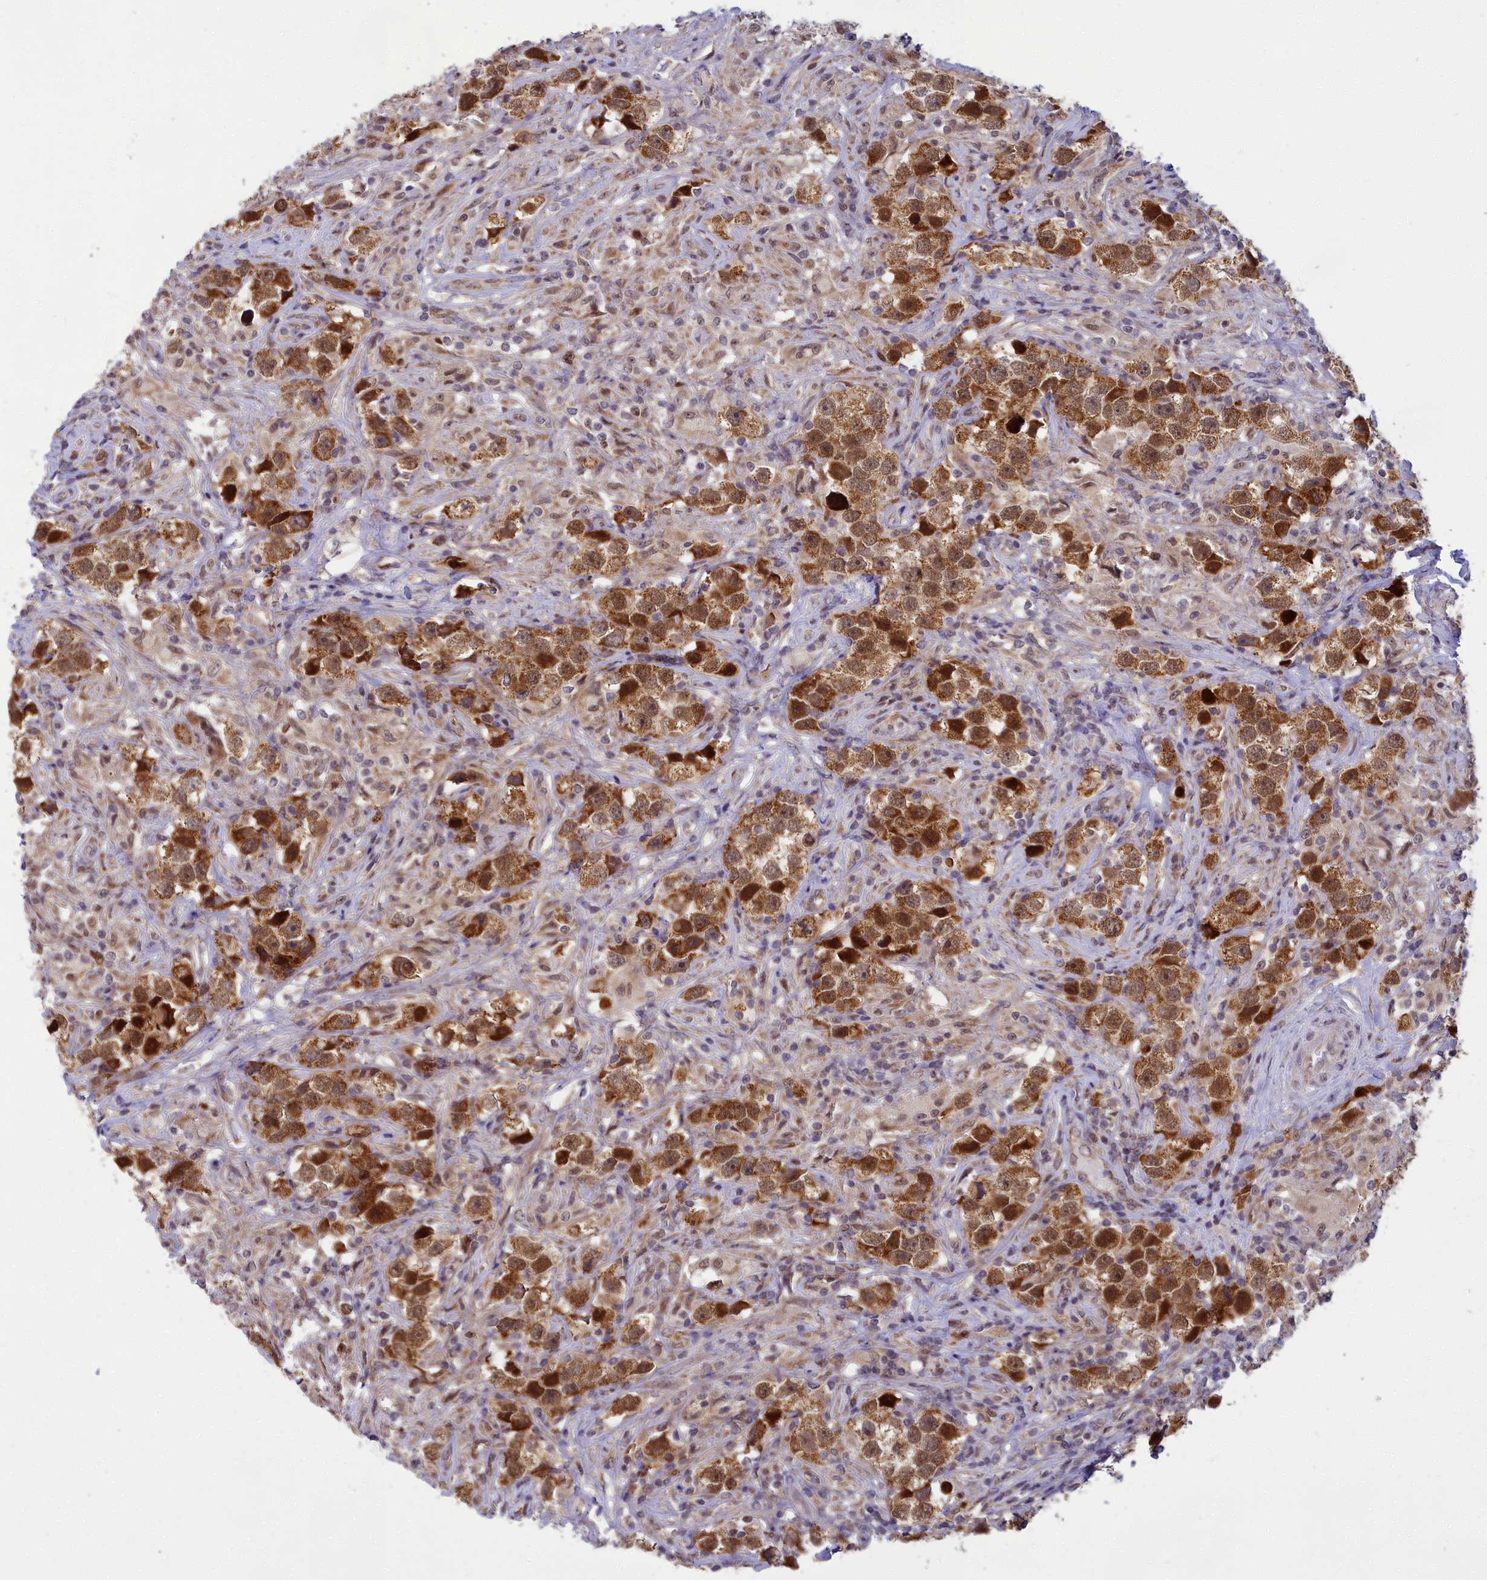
{"staining": {"intensity": "strong", "quantity": ">75%", "location": "cytoplasmic/membranous"}, "tissue": "testis cancer", "cell_type": "Tumor cells", "image_type": "cancer", "snomed": [{"axis": "morphology", "description": "Seminoma, NOS"}, {"axis": "topography", "description": "Testis"}], "caption": "Protein analysis of testis seminoma tissue shows strong cytoplasmic/membranous staining in about >75% of tumor cells.", "gene": "EARS2", "patient": {"sex": "male", "age": 49}}